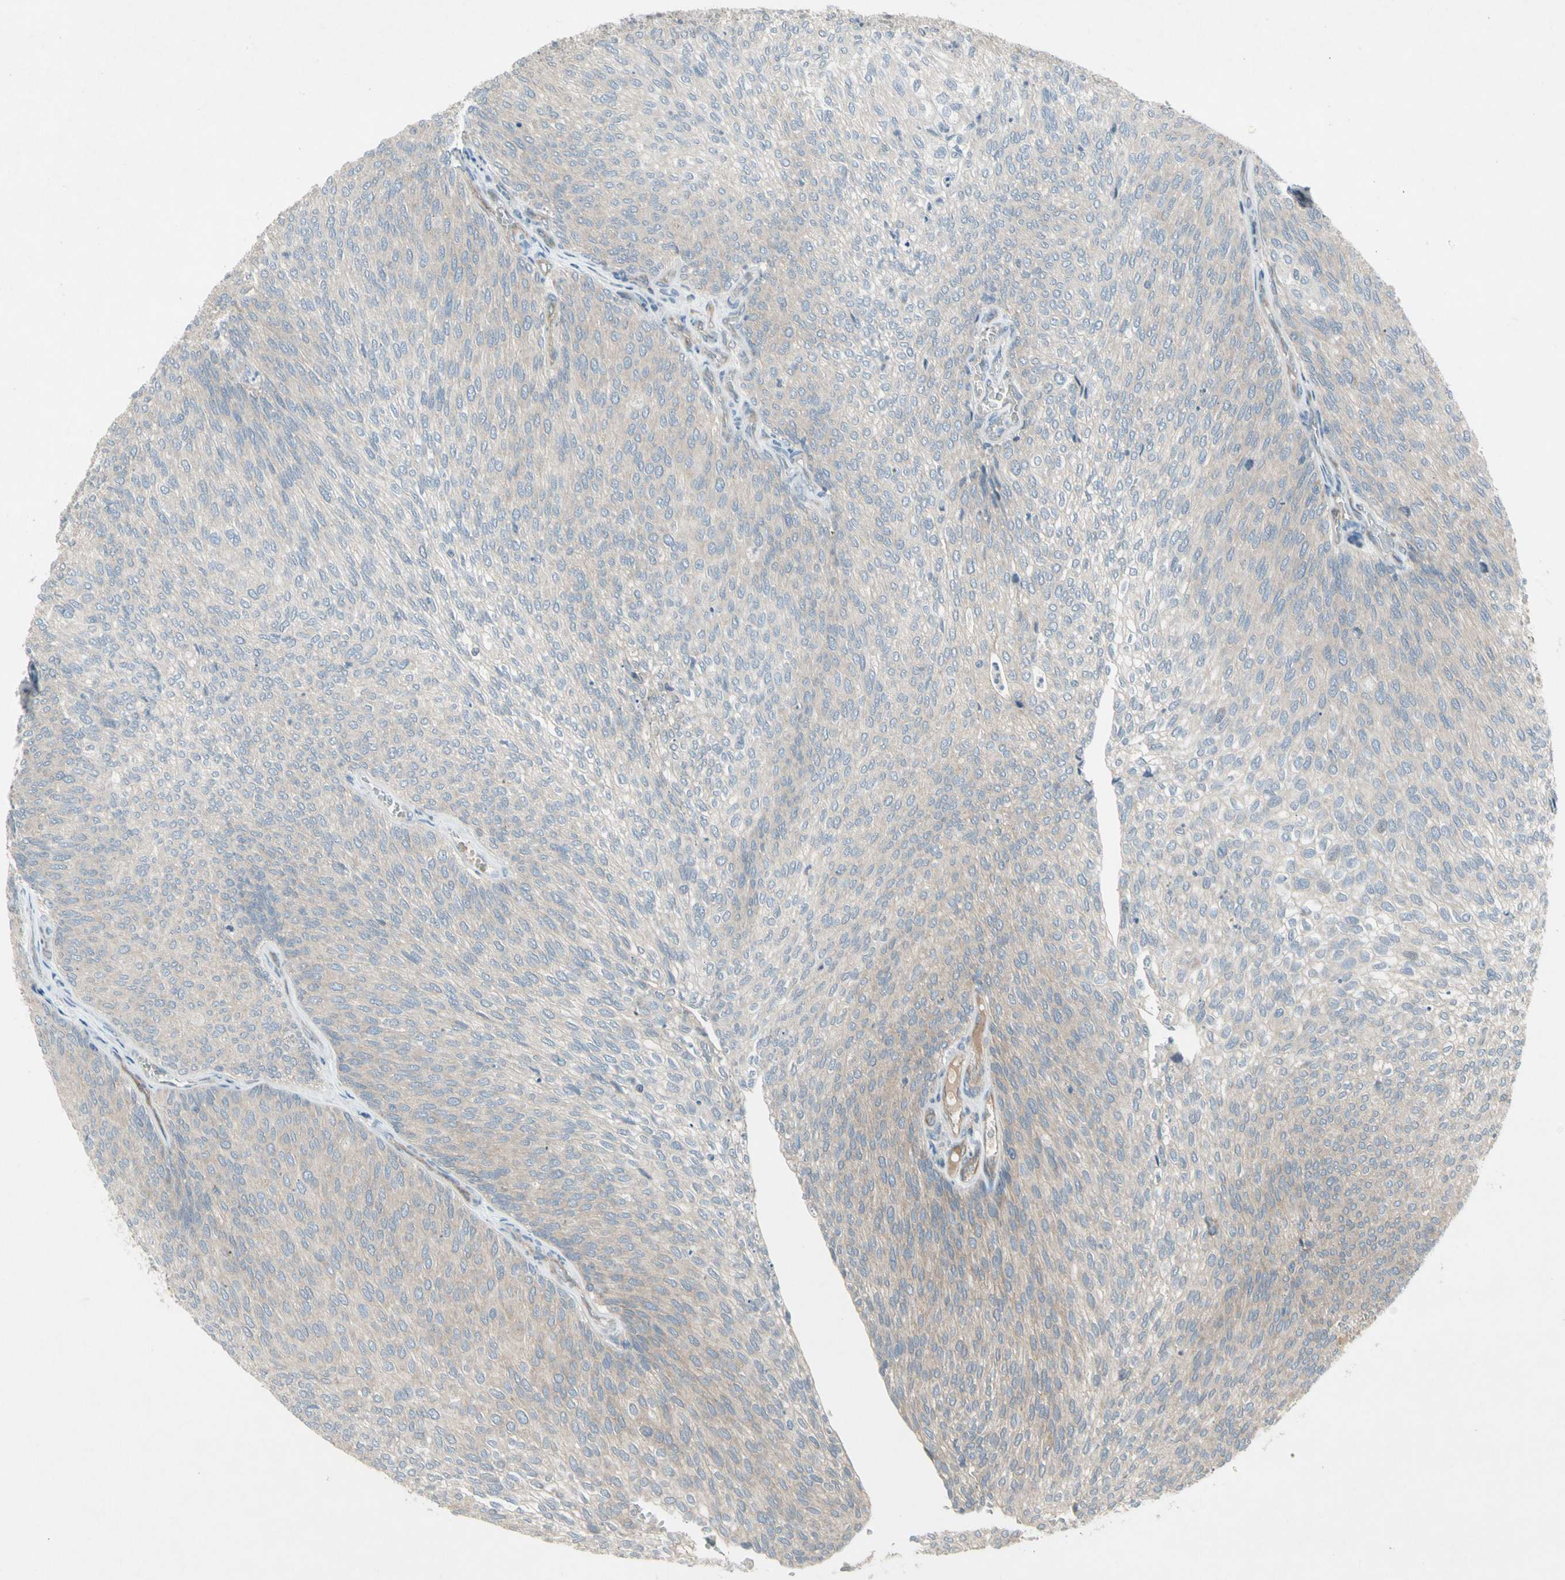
{"staining": {"intensity": "weak", "quantity": "25%-75%", "location": "cytoplasmic/membranous"}, "tissue": "urothelial cancer", "cell_type": "Tumor cells", "image_type": "cancer", "snomed": [{"axis": "morphology", "description": "Urothelial carcinoma, Low grade"}, {"axis": "topography", "description": "Urinary bladder"}], "caption": "Human urothelial cancer stained with a brown dye displays weak cytoplasmic/membranous positive staining in approximately 25%-75% of tumor cells.", "gene": "PANK2", "patient": {"sex": "female", "age": 79}}